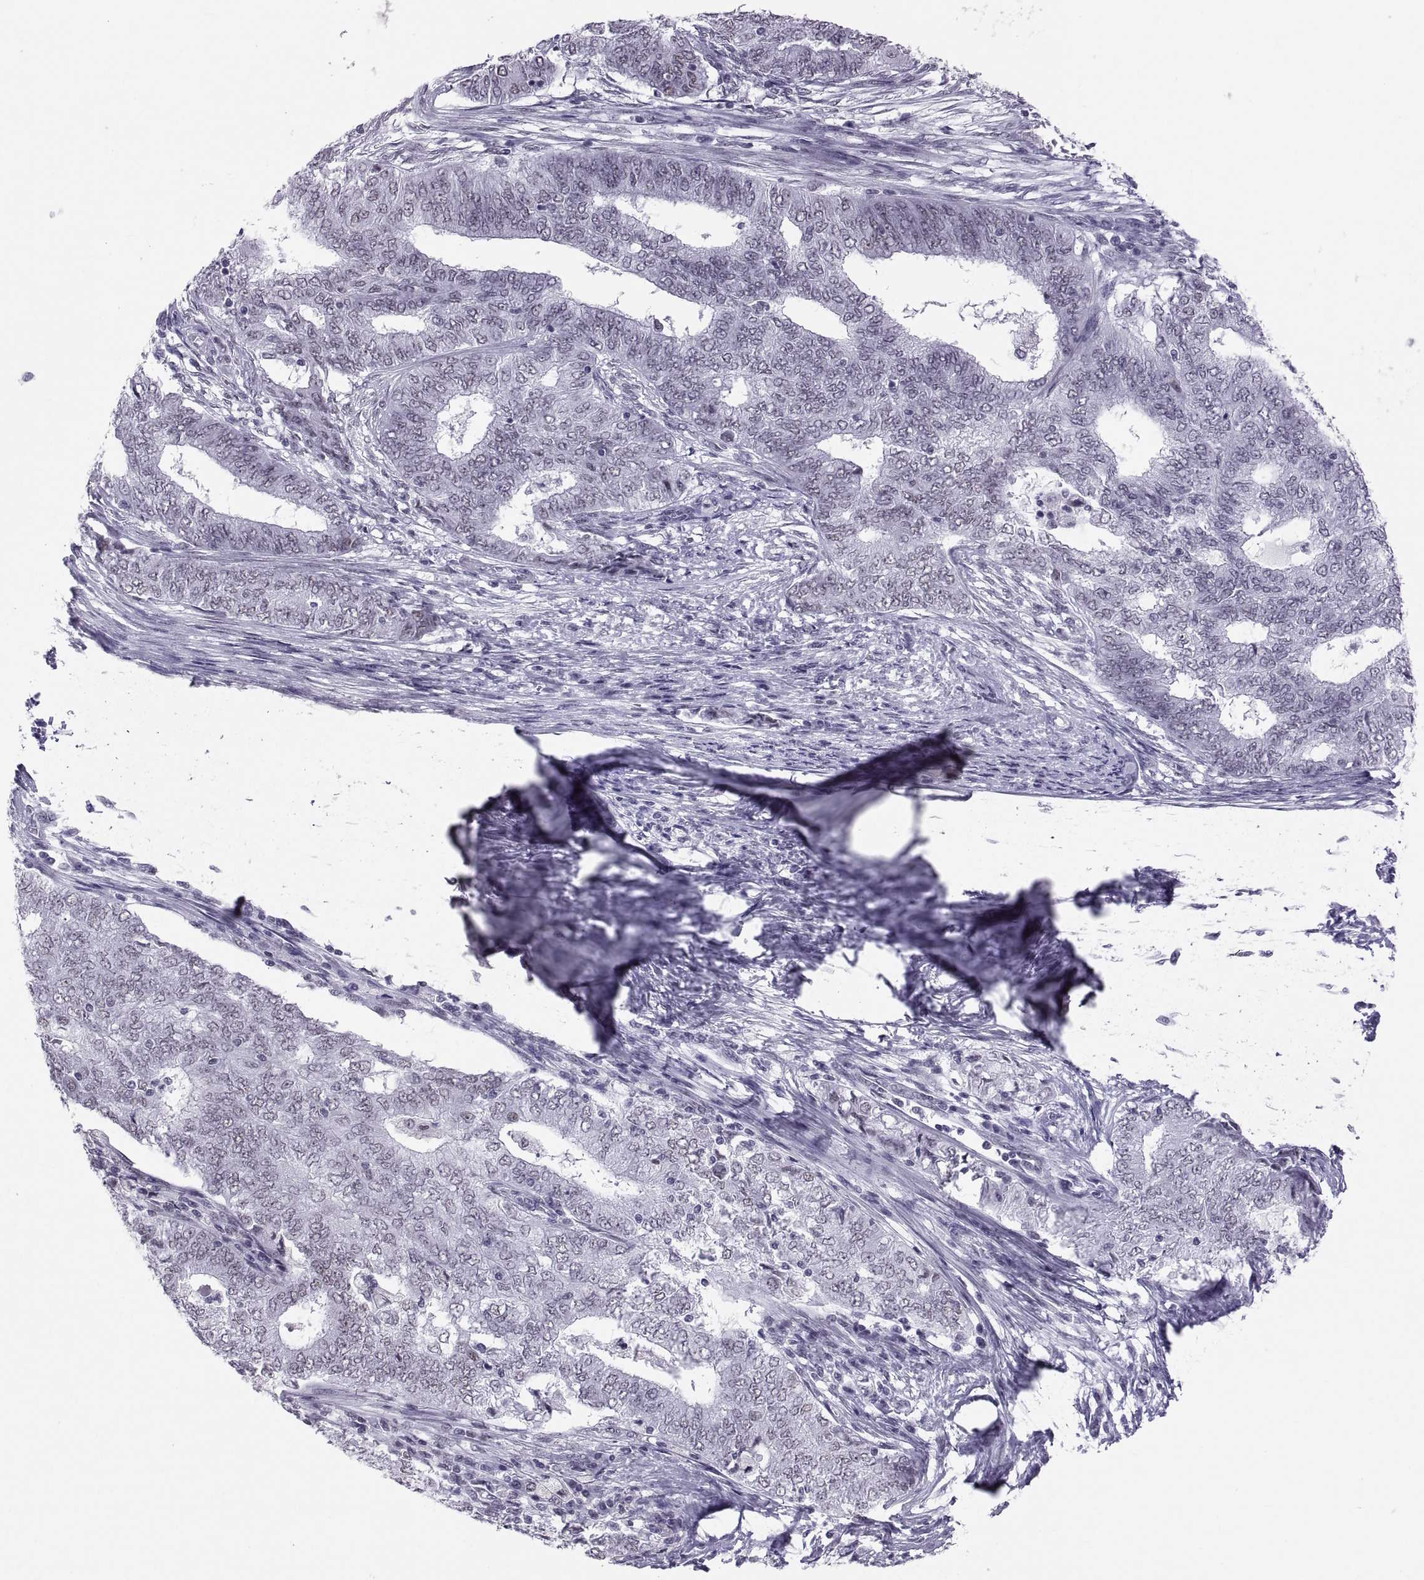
{"staining": {"intensity": "negative", "quantity": "none", "location": "none"}, "tissue": "endometrial cancer", "cell_type": "Tumor cells", "image_type": "cancer", "snomed": [{"axis": "morphology", "description": "Adenocarcinoma, NOS"}, {"axis": "topography", "description": "Endometrium"}], "caption": "Human endometrial cancer (adenocarcinoma) stained for a protein using immunohistochemistry demonstrates no positivity in tumor cells.", "gene": "NEUROD6", "patient": {"sex": "female", "age": 62}}